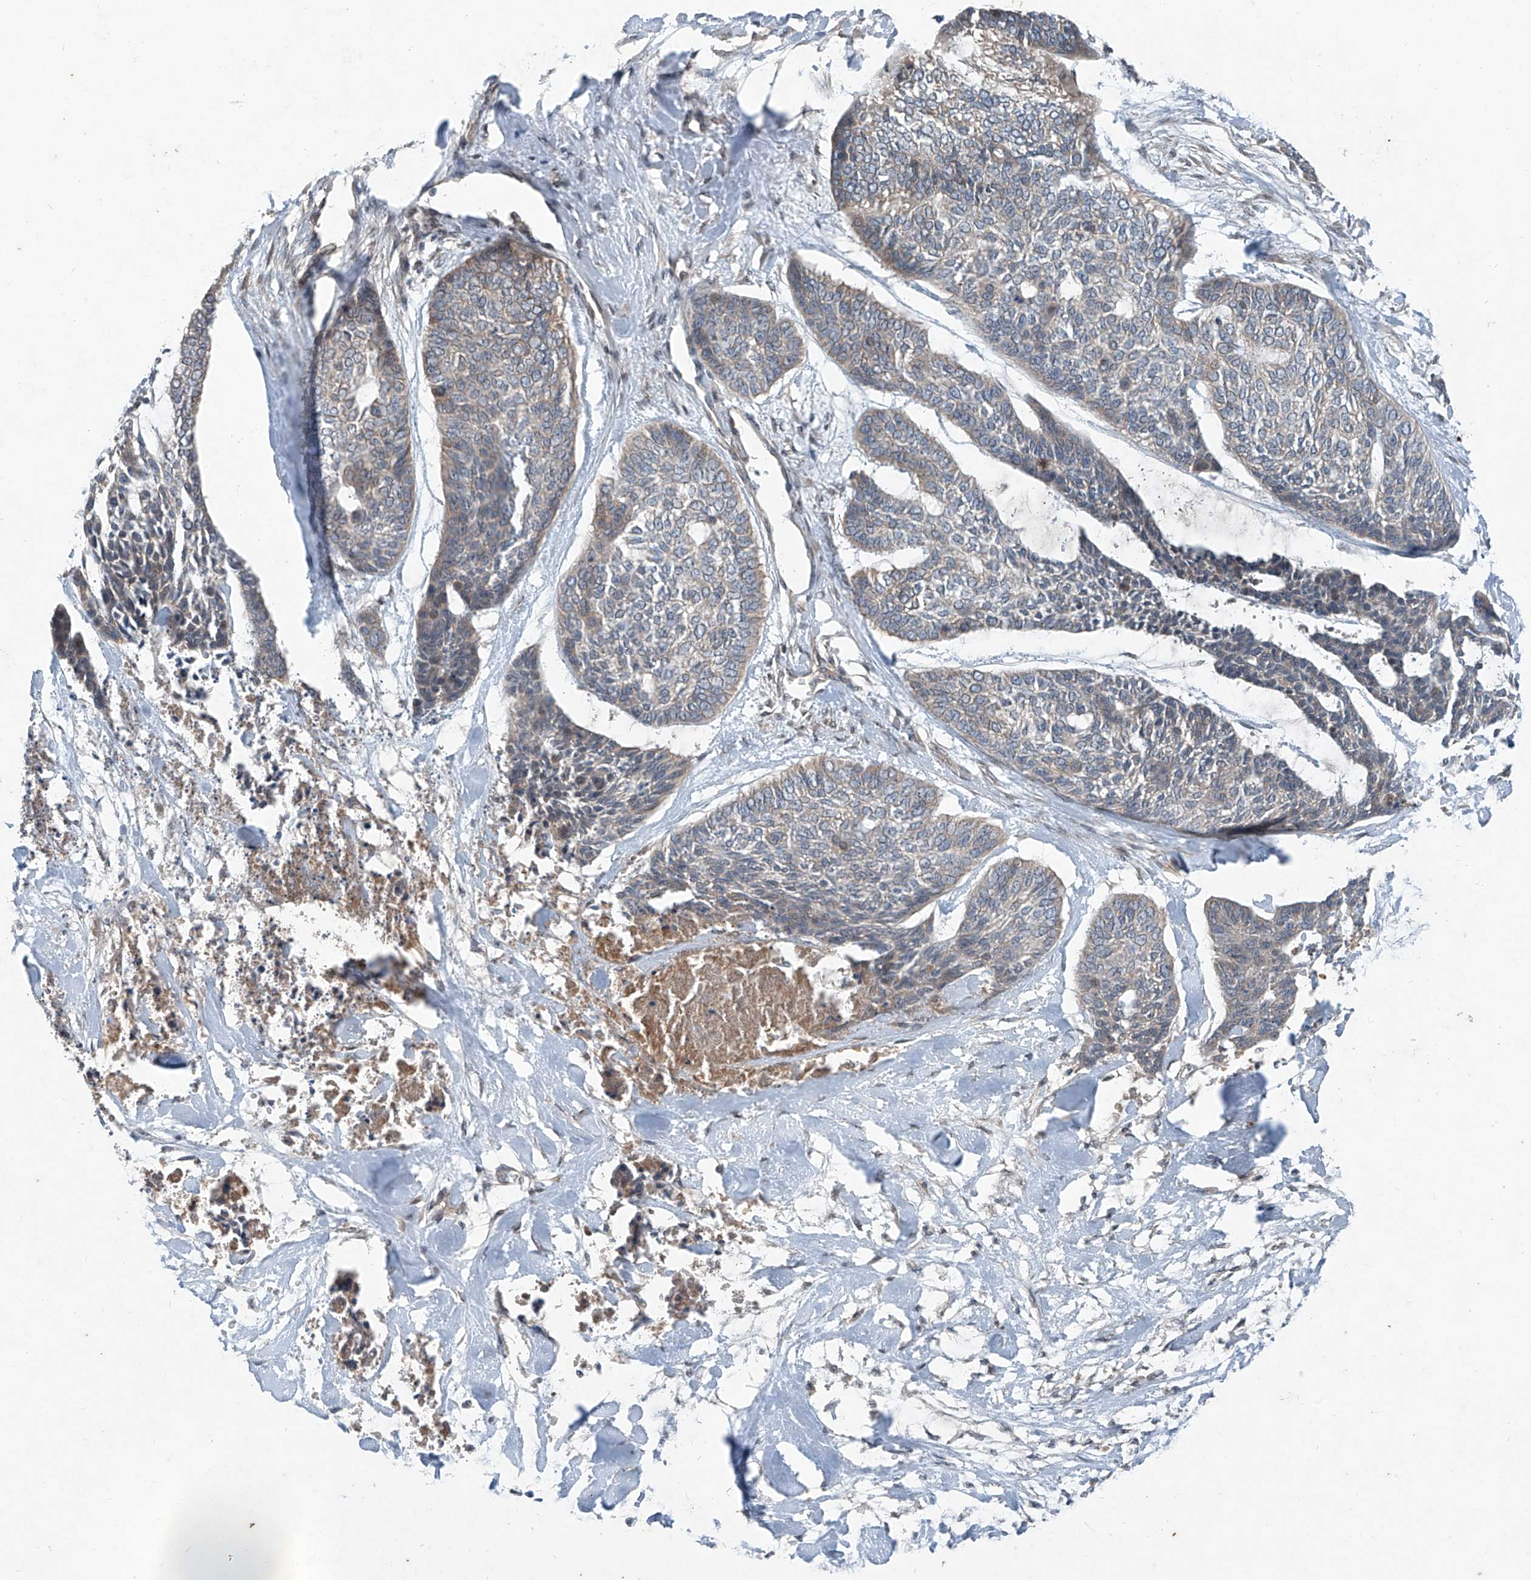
{"staining": {"intensity": "weak", "quantity": "<25%", "location": "cytoplasmic/membranous"}, "tissue": "skin cancer", "cell_type": "Tumor cells", "image_type": "cancer", "snomed": [{"axis": "morphology", "description": "Basal cell carcinoma"}, {"axis": "topography", "description": "Skin"}], "caption": "A high-resolution image shows IHC staining of skin cancer (basal cell carcinoma), which reveals no significant positivity in tumor cells. (DAB (3,3'-diaminobenzidine) immunohistochemistry with hematoxylin counter stain).", "gene": "FOXRED2", "patient": {"sex": "female", "age": 64}}